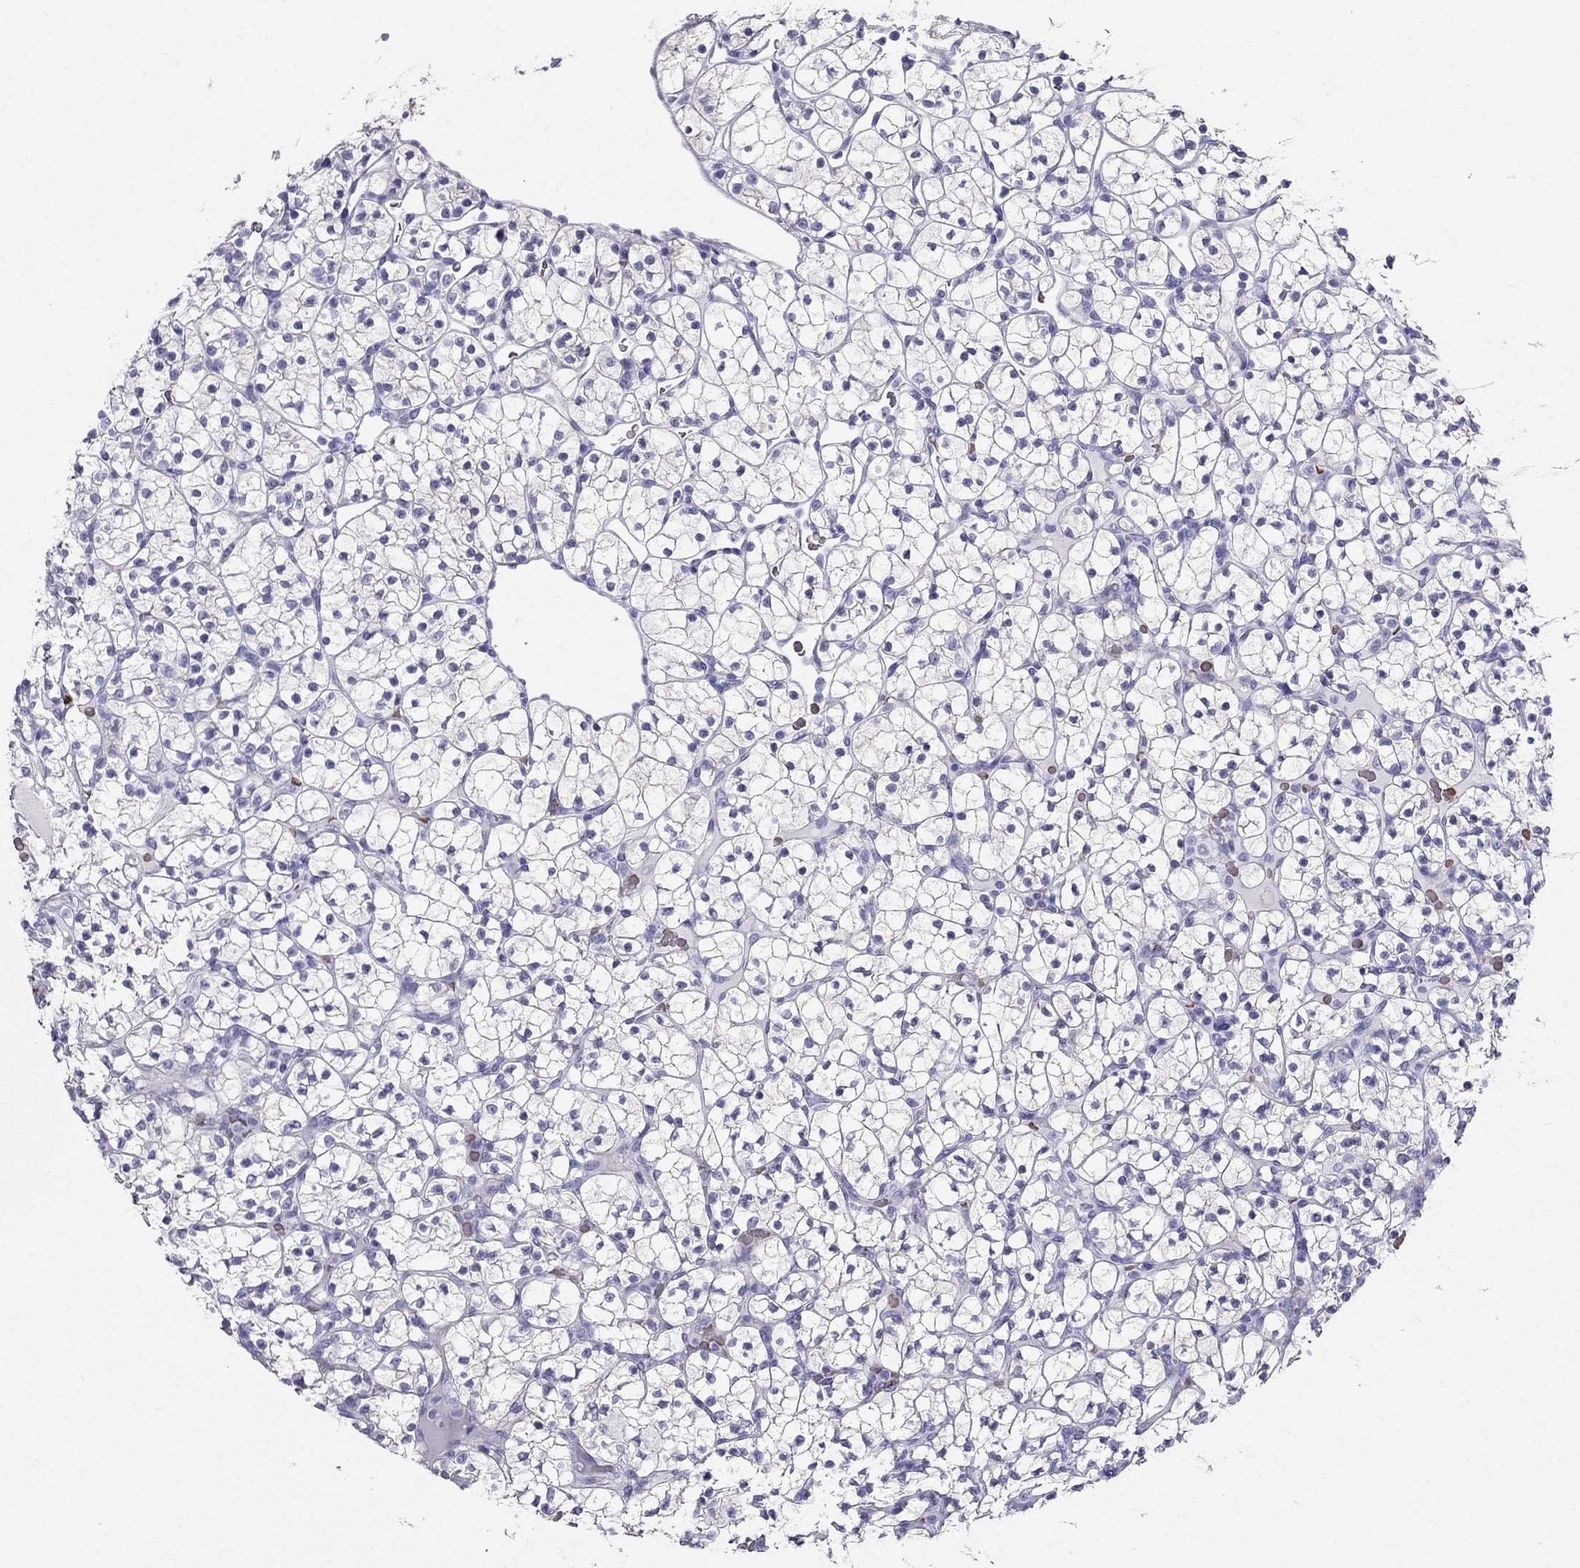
{"staining": {"intensity": "negative", "quantity": "none", "location": "none"}, "tissue": "renal cancer", "cell_type": "Tumor cells", "image_type": "cancer", "snomed": [{"axis": "morphology", "description": "Adenocarcinoma, NOS"}, {"axis": "topography", "description": "Kidney"}], "caption": "This is an IHC micrograph of human renal cancer. There is no expression in tumor cells.", "gene": "DNAAF6", "patient": {"sex": "female", "age": 89}}